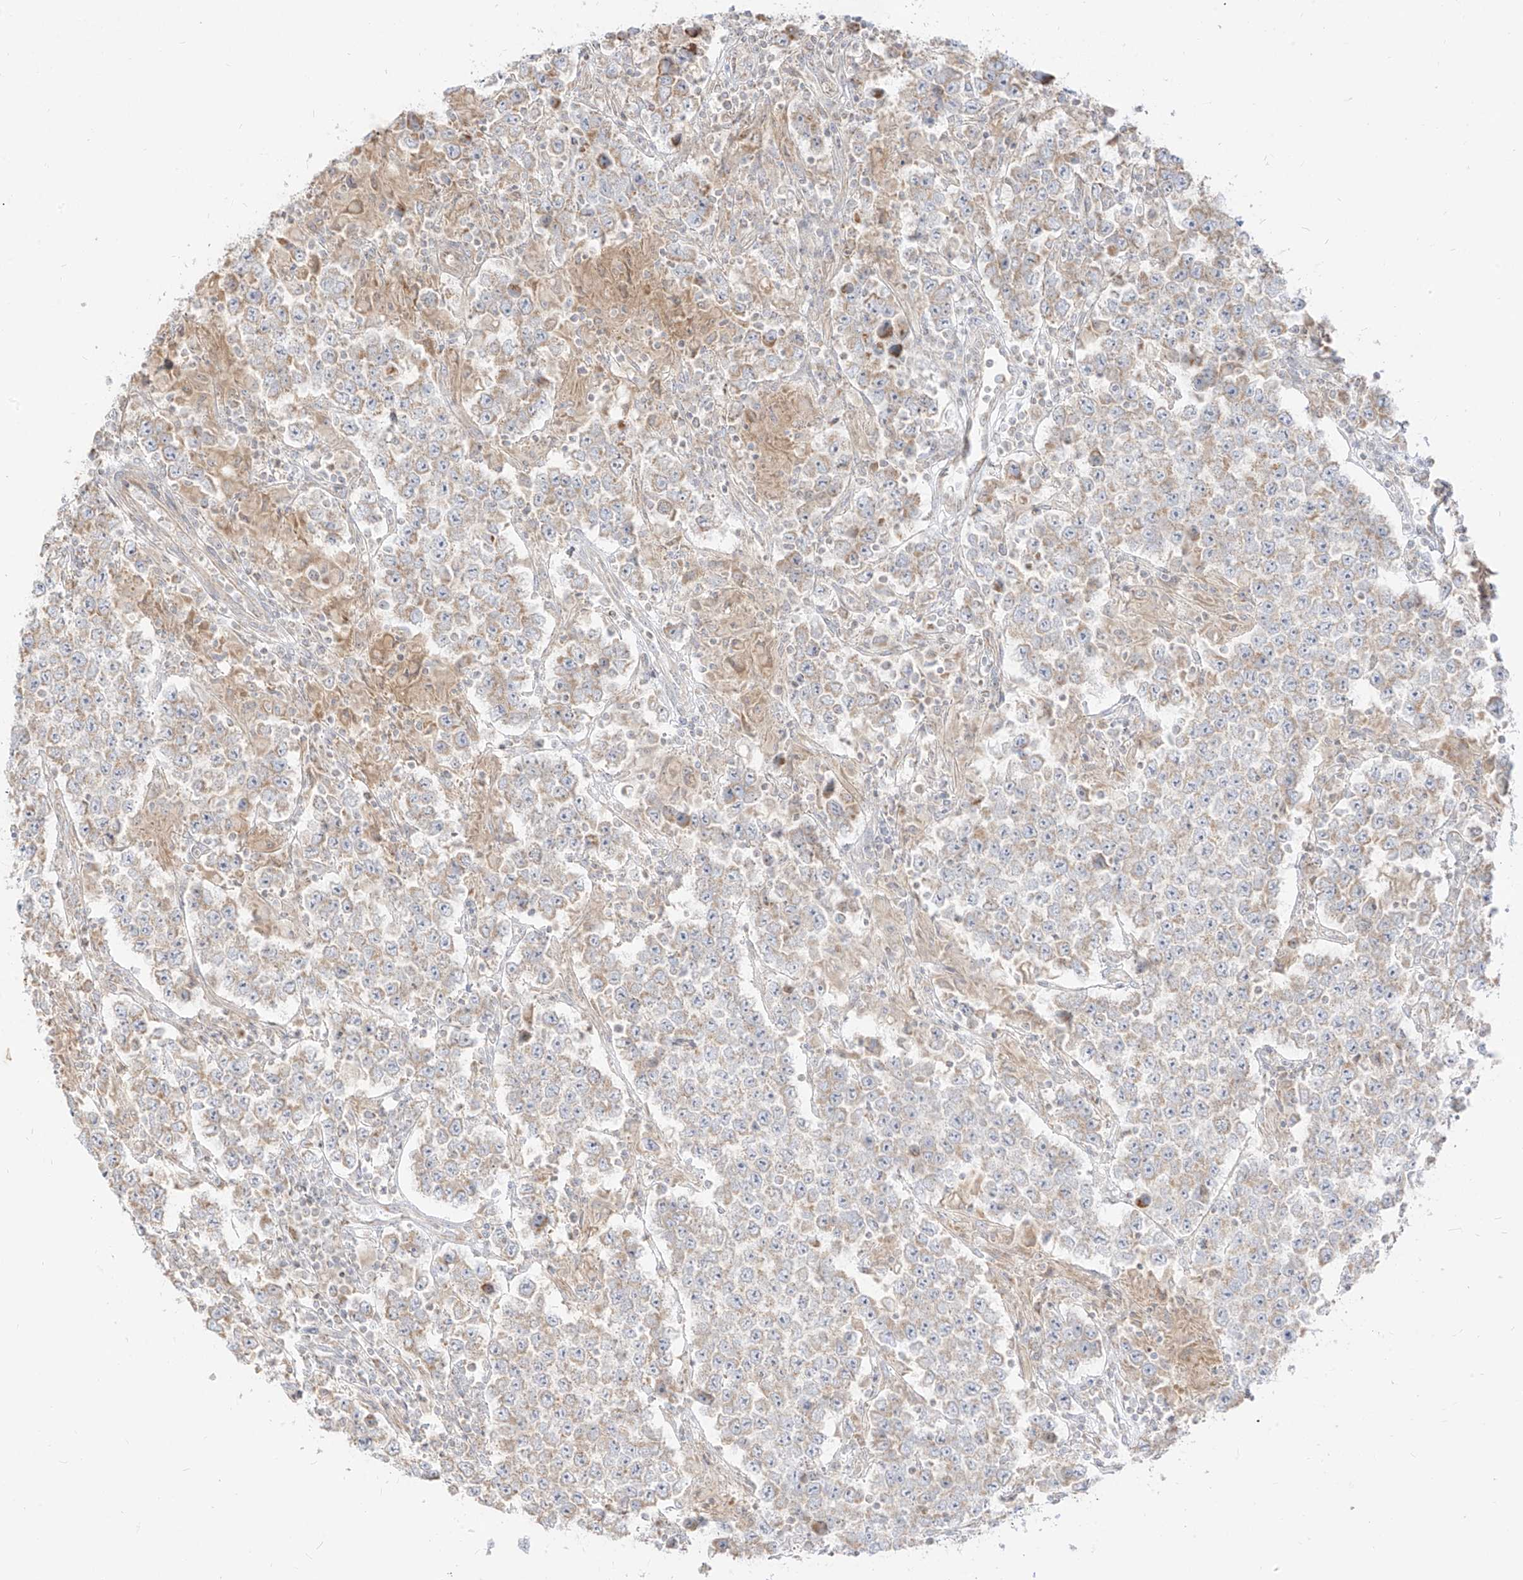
{"staining": {"intensity": "weak", "quantity": ">75%", "location": "cytoplasmic/membranous"}, "tissue": "testis cancer", "cell_type": "Tumor cells", "image_type": "cancer", "snomed": [{"axis": "morphology", "description": "Normal tissue, NOS"}, {"axis": "morphology", "description": "Urothelial carcinoma, High grade"}, {"axis": "morphology", "description": "Seminoma, NOS"}, {"axis": "morphology", "description": "Carcinoma, Embryonal, NOS"}, {"axis": "topography", "description": "Urinary bladder"}, {"axis": "topography", "description": "Testis"}], "caption": "Embryonal carcinoma (testis) stained with DAB IHC displays low levels of weak cytoplasmic/membranous staining in approximately >75% of tumor cells.", "gene": "ZIM3", "patient": {"sex": "male", "age": 41}}